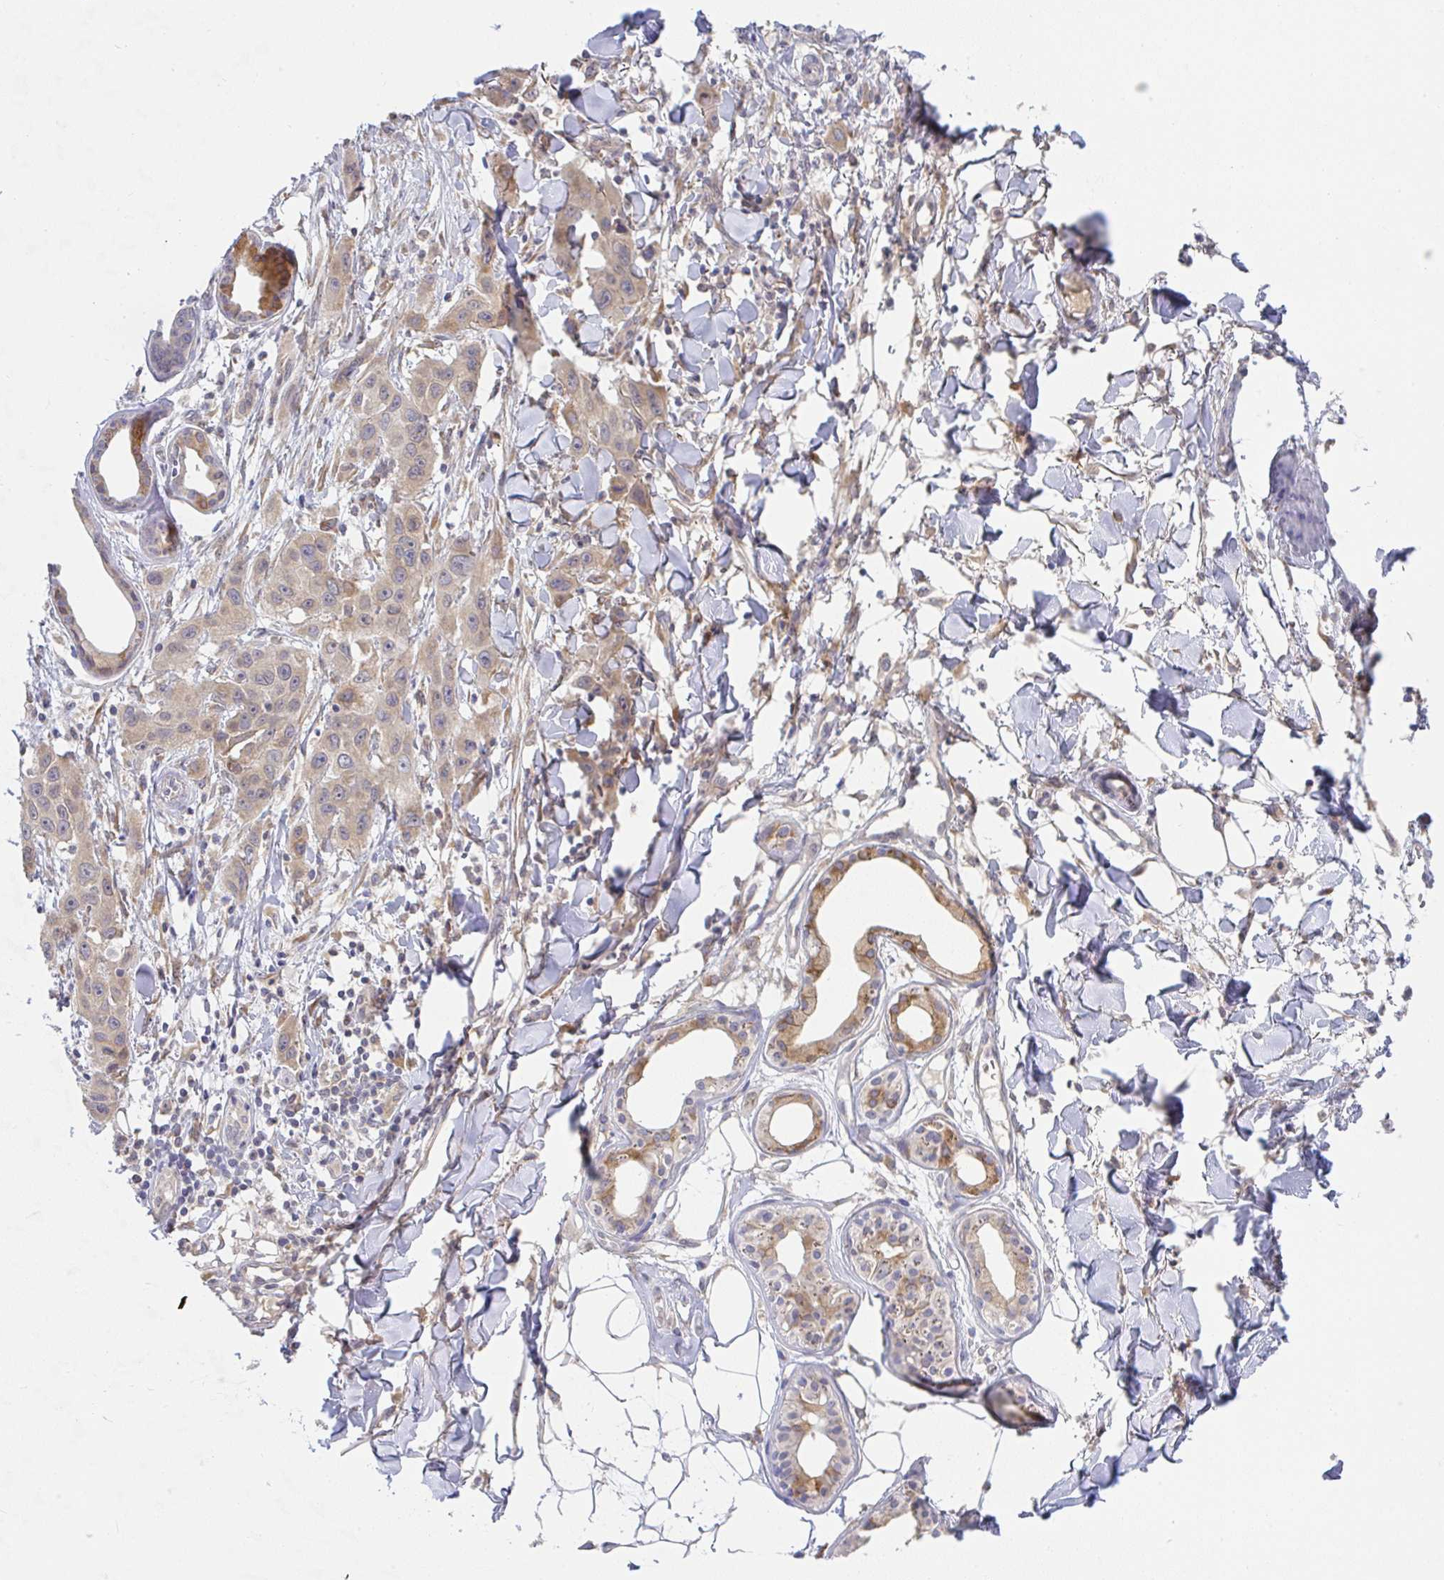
{"staining": {"intensity": "moderate", "quantity": "<25%", "location": "cytoplasmic/membranous"}, "tissue": "skin cancer", "cell_type": "Tumor cells", "image_type": "cancer", "snomed": [{"axis": "morphology", "description": "Squamous cell carcinoma, NOS"}, {"axis": "topography", "description": "Skin"}], "caption": "Immunohistochemistry (IHC) of skin cancer shows low levels of moderate cytoplasmic/membranous expression in about <25% of tumor cells. The staining was performed using DAB, with brown indicating positive protein expression. Nuclei are stained blue with hematoxylin.", "gene": "DERL2", "patient": {"sex": "male", "age": 63}}